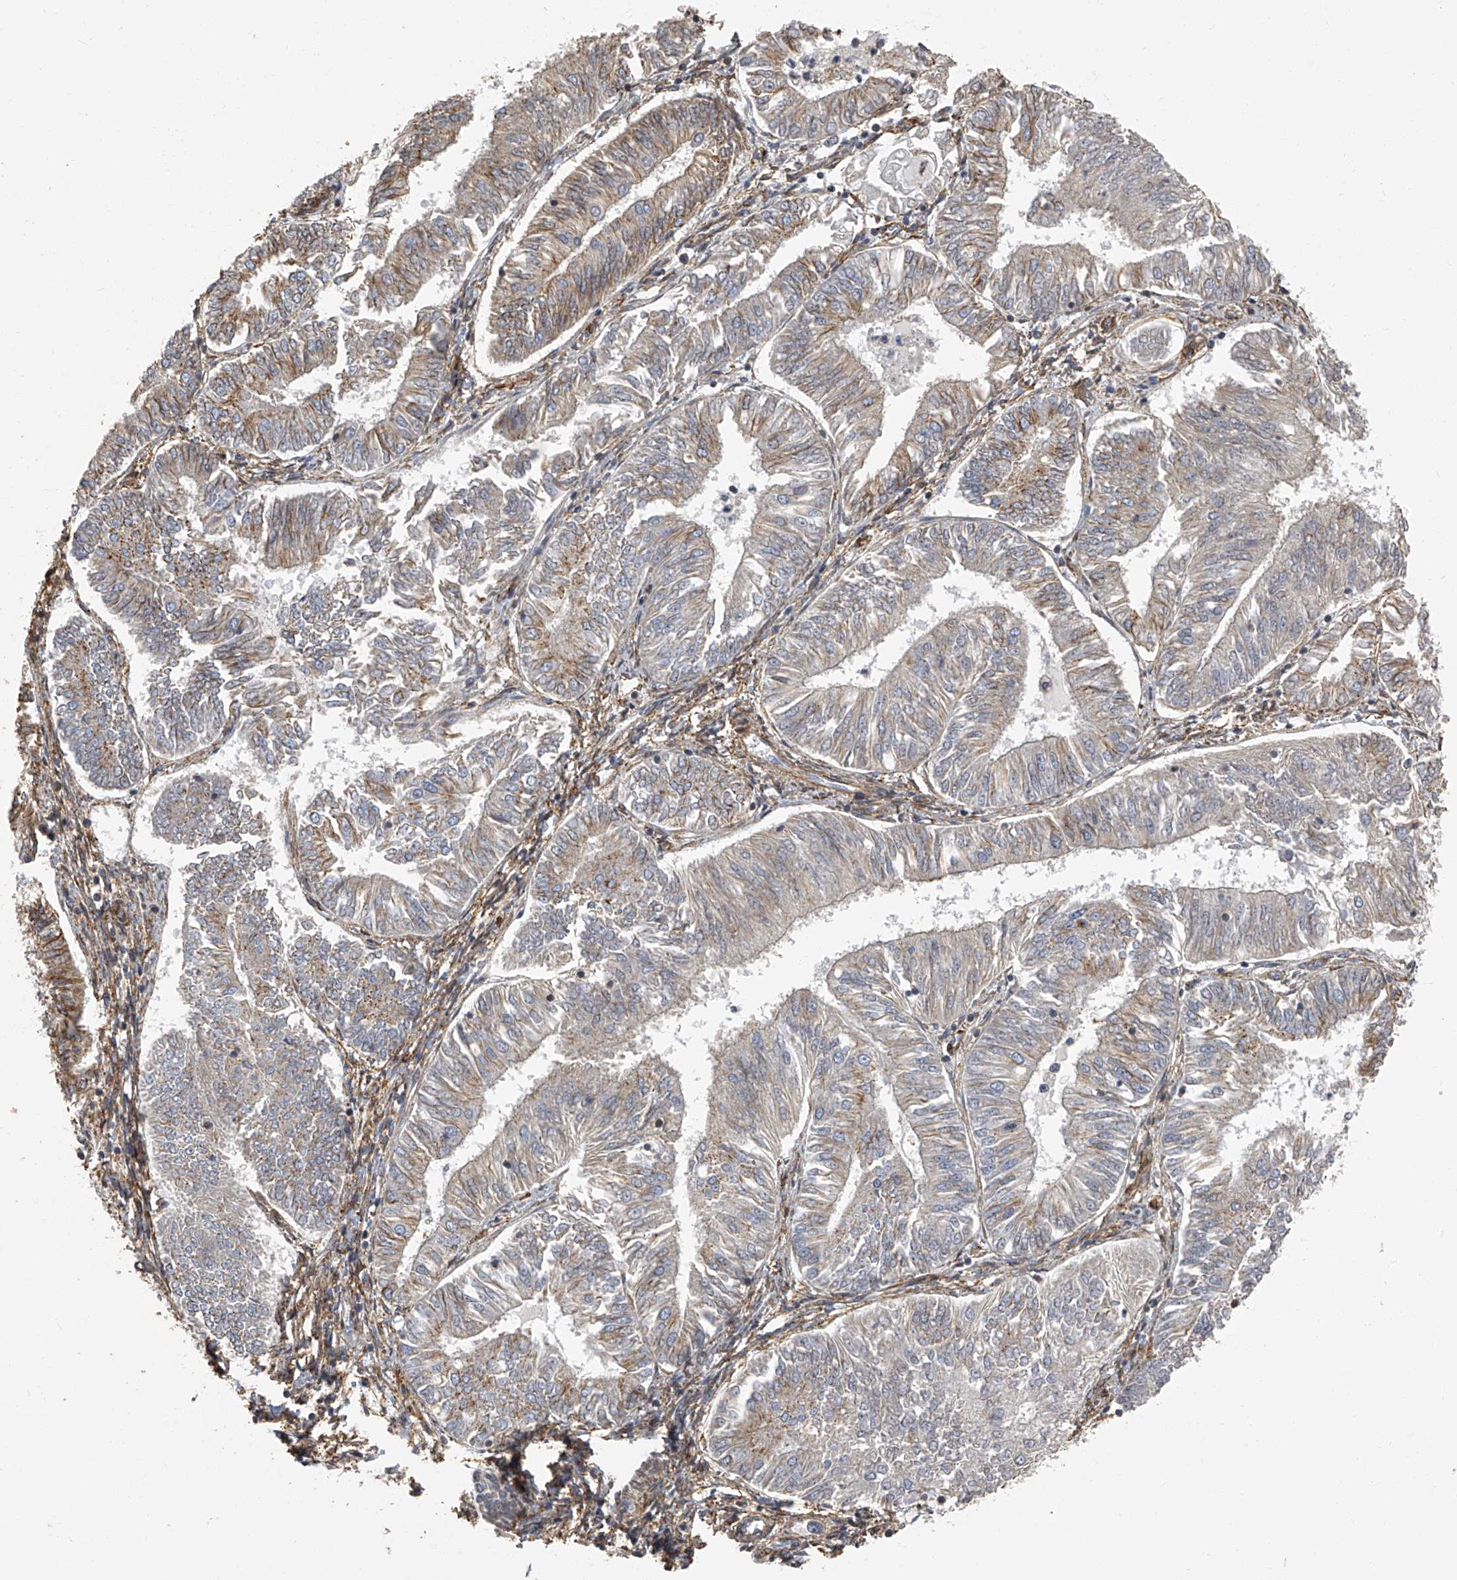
{"staining": {"intensity": "weak", "quantity": "25%-75%", "location": "cytoplasmic/membranous"}, "tissue": "endometrial cancer", "cell_type": "Tumor cells", "image_type": "cancer", "snomed": [{"axis": "morphology", "description": "Adenocarcinoma, NOS"}, {"axis": "topography", "description": "Endometrium"}], "caption": "A low amount of weak cytoplasmic/membranous expression is identified in approximately 25%-75% of tumor cells in endometrial cancer tissue.", "gene": "SEPTIN7", "patient": {"sex": "female", "age": 58}}